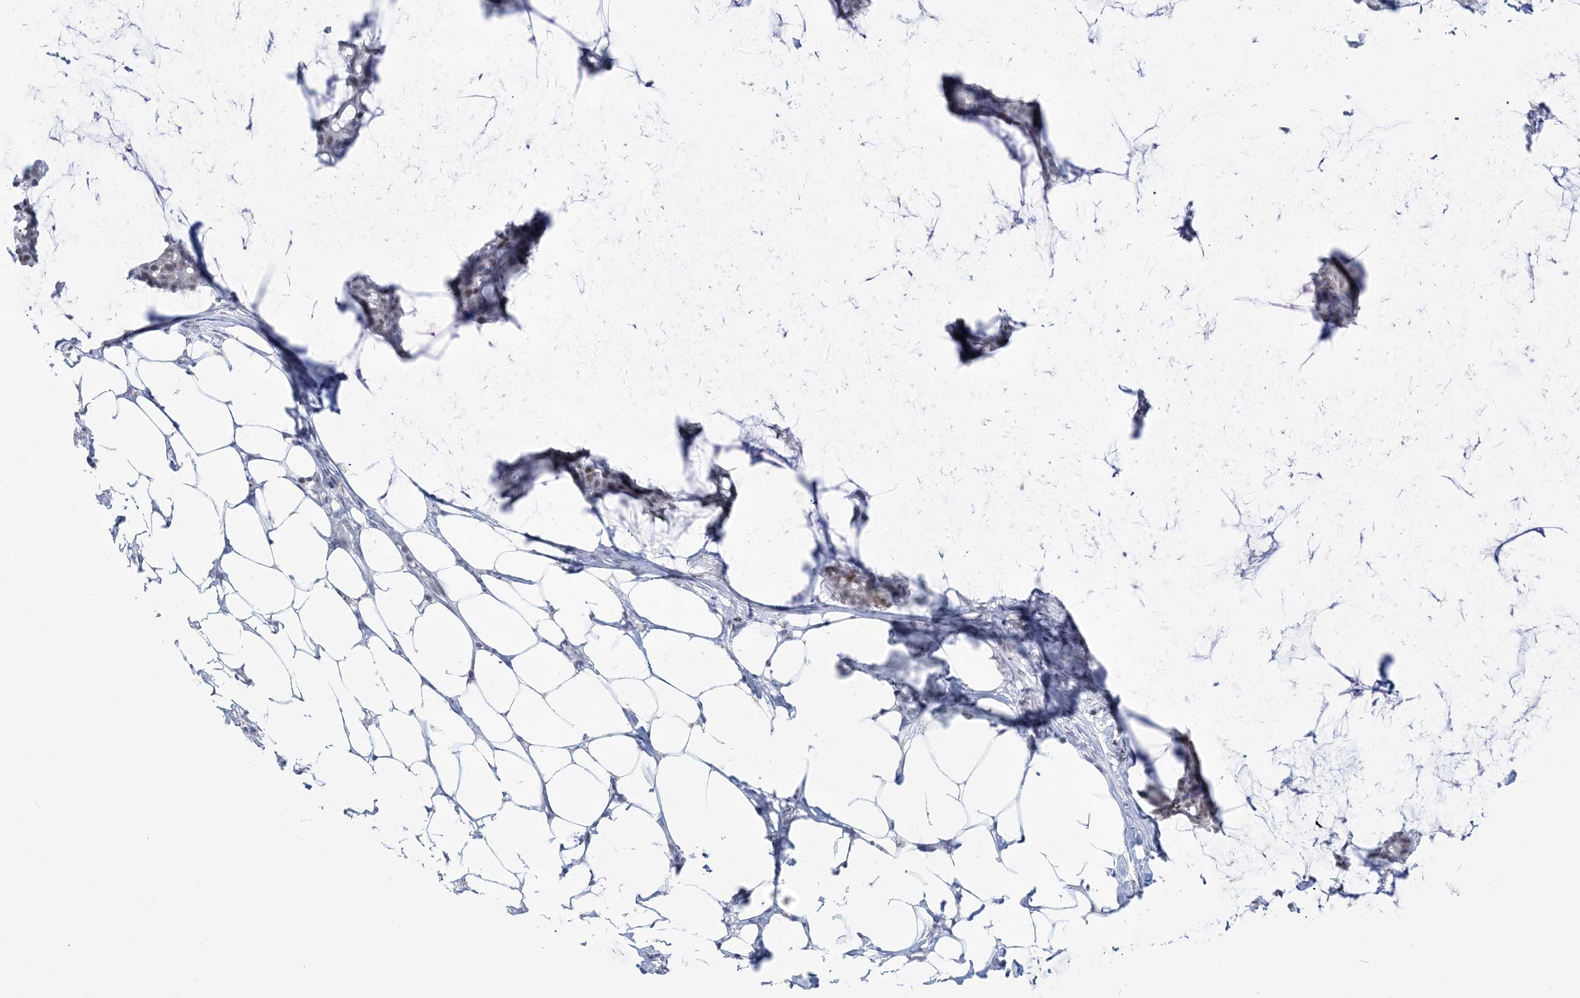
{"staining": {"intensity": "weak", "quantity": "25%-75%", "location": "nuclear"}, "tissue": "breast cancer", "cell_type": "Tumor cells", "image_type": "cancer", "snomed": [{"axis": "morphology", "description": "Duct carcinoma"}, {"axis": "topography", "description": "Breast"}], "caption": "Protein expression analysis of human intraductal carcinoma (breast) reveals weak nuclear positivity in about 25%-75% of tumor cells.", "gene": "DDX21", "patient": {"sex": "female", "age": 93}}